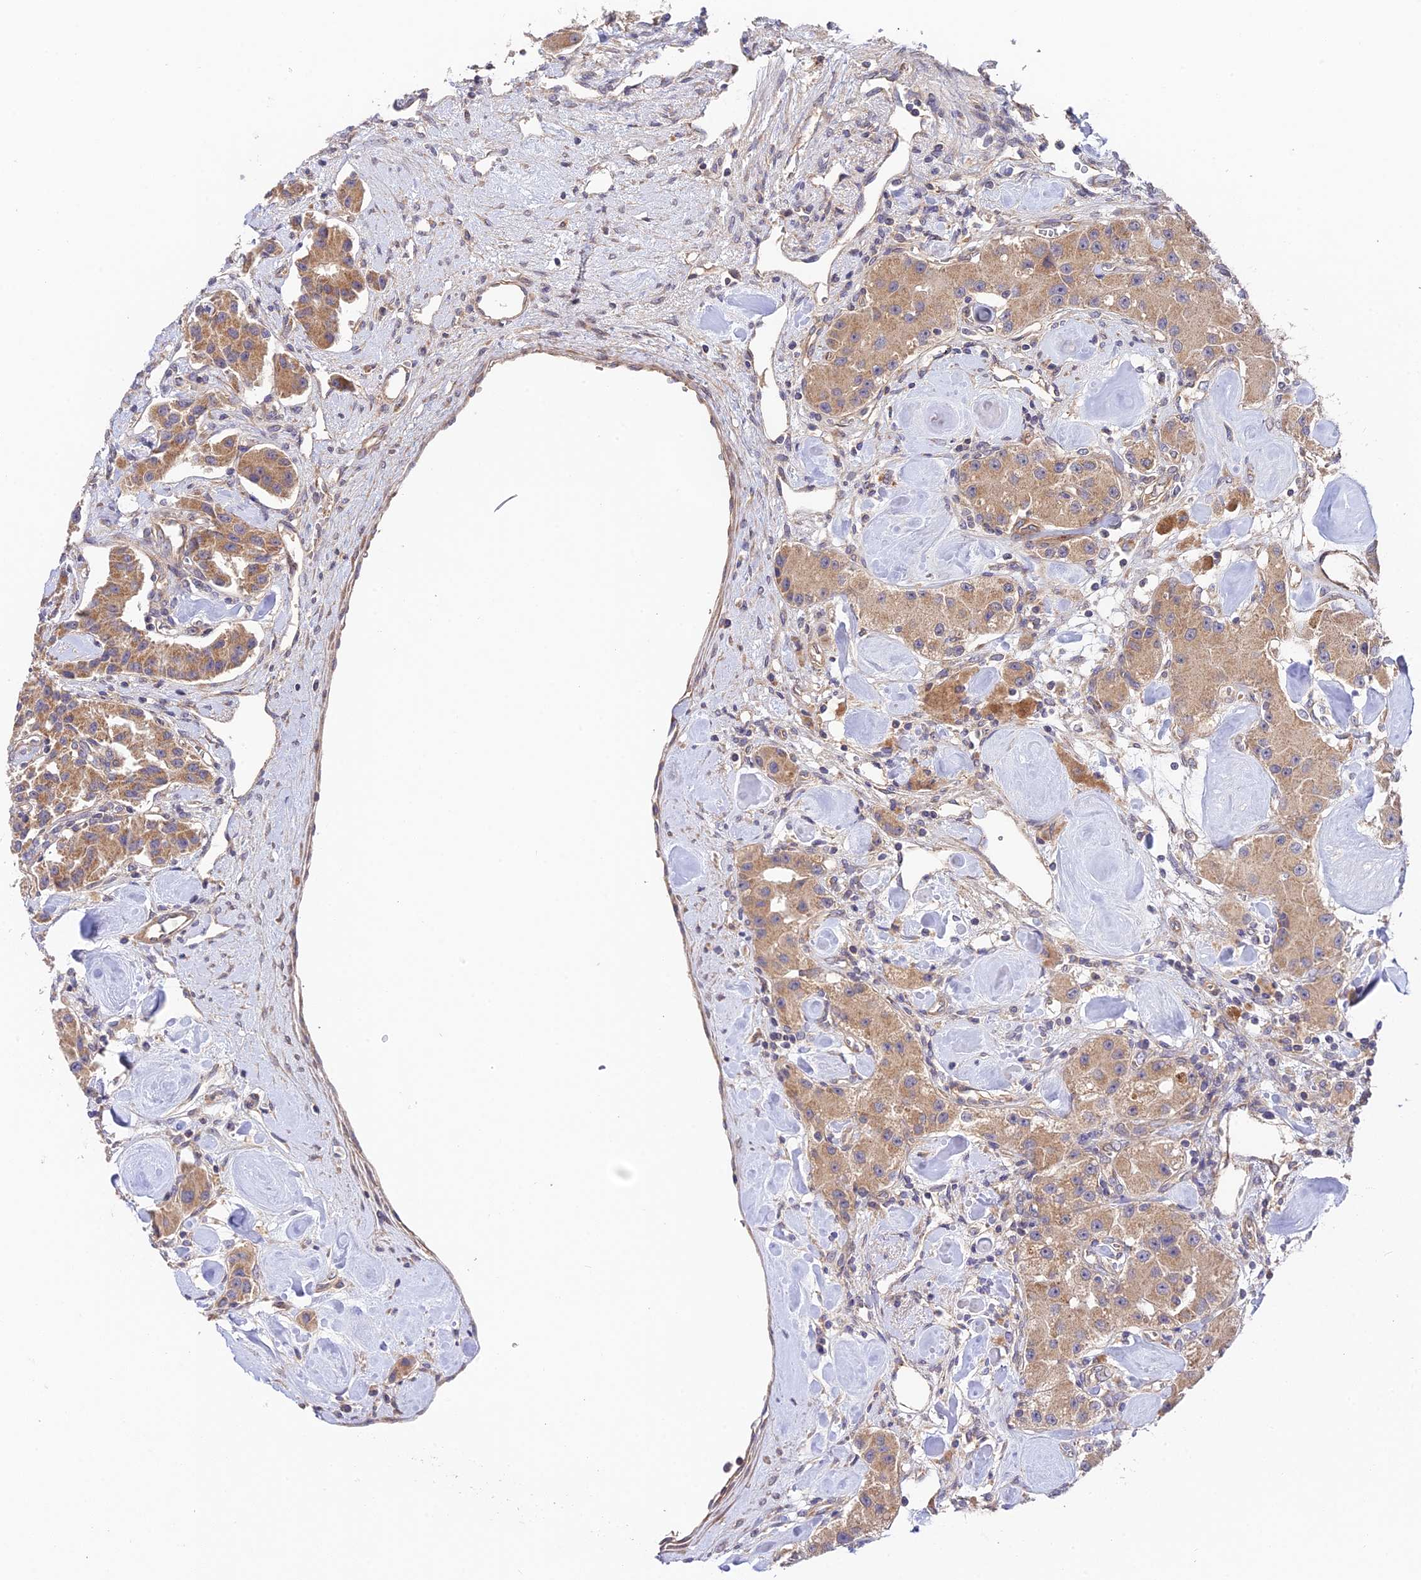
{"staining": {"intensity": "weak", "quantity": ">75%", "location": "cytoplasmic/membranous"}, "tissue": "carcinoid", "cell_type": "Tumor cells", "image_type": "cancer", "snomed": [{"axis": "morphology", "description": "Carcinoid, malignant, NOS"}, {"axis": "topography", "description": "Pancreas"}], "caption": "Protein analysis of carcinoid tissue displays weak cytoplasmic/membranous staining in about >75% of tumor cells.", "gene": "C3orf20", "patient": {"sex": "male", "age": 41}}